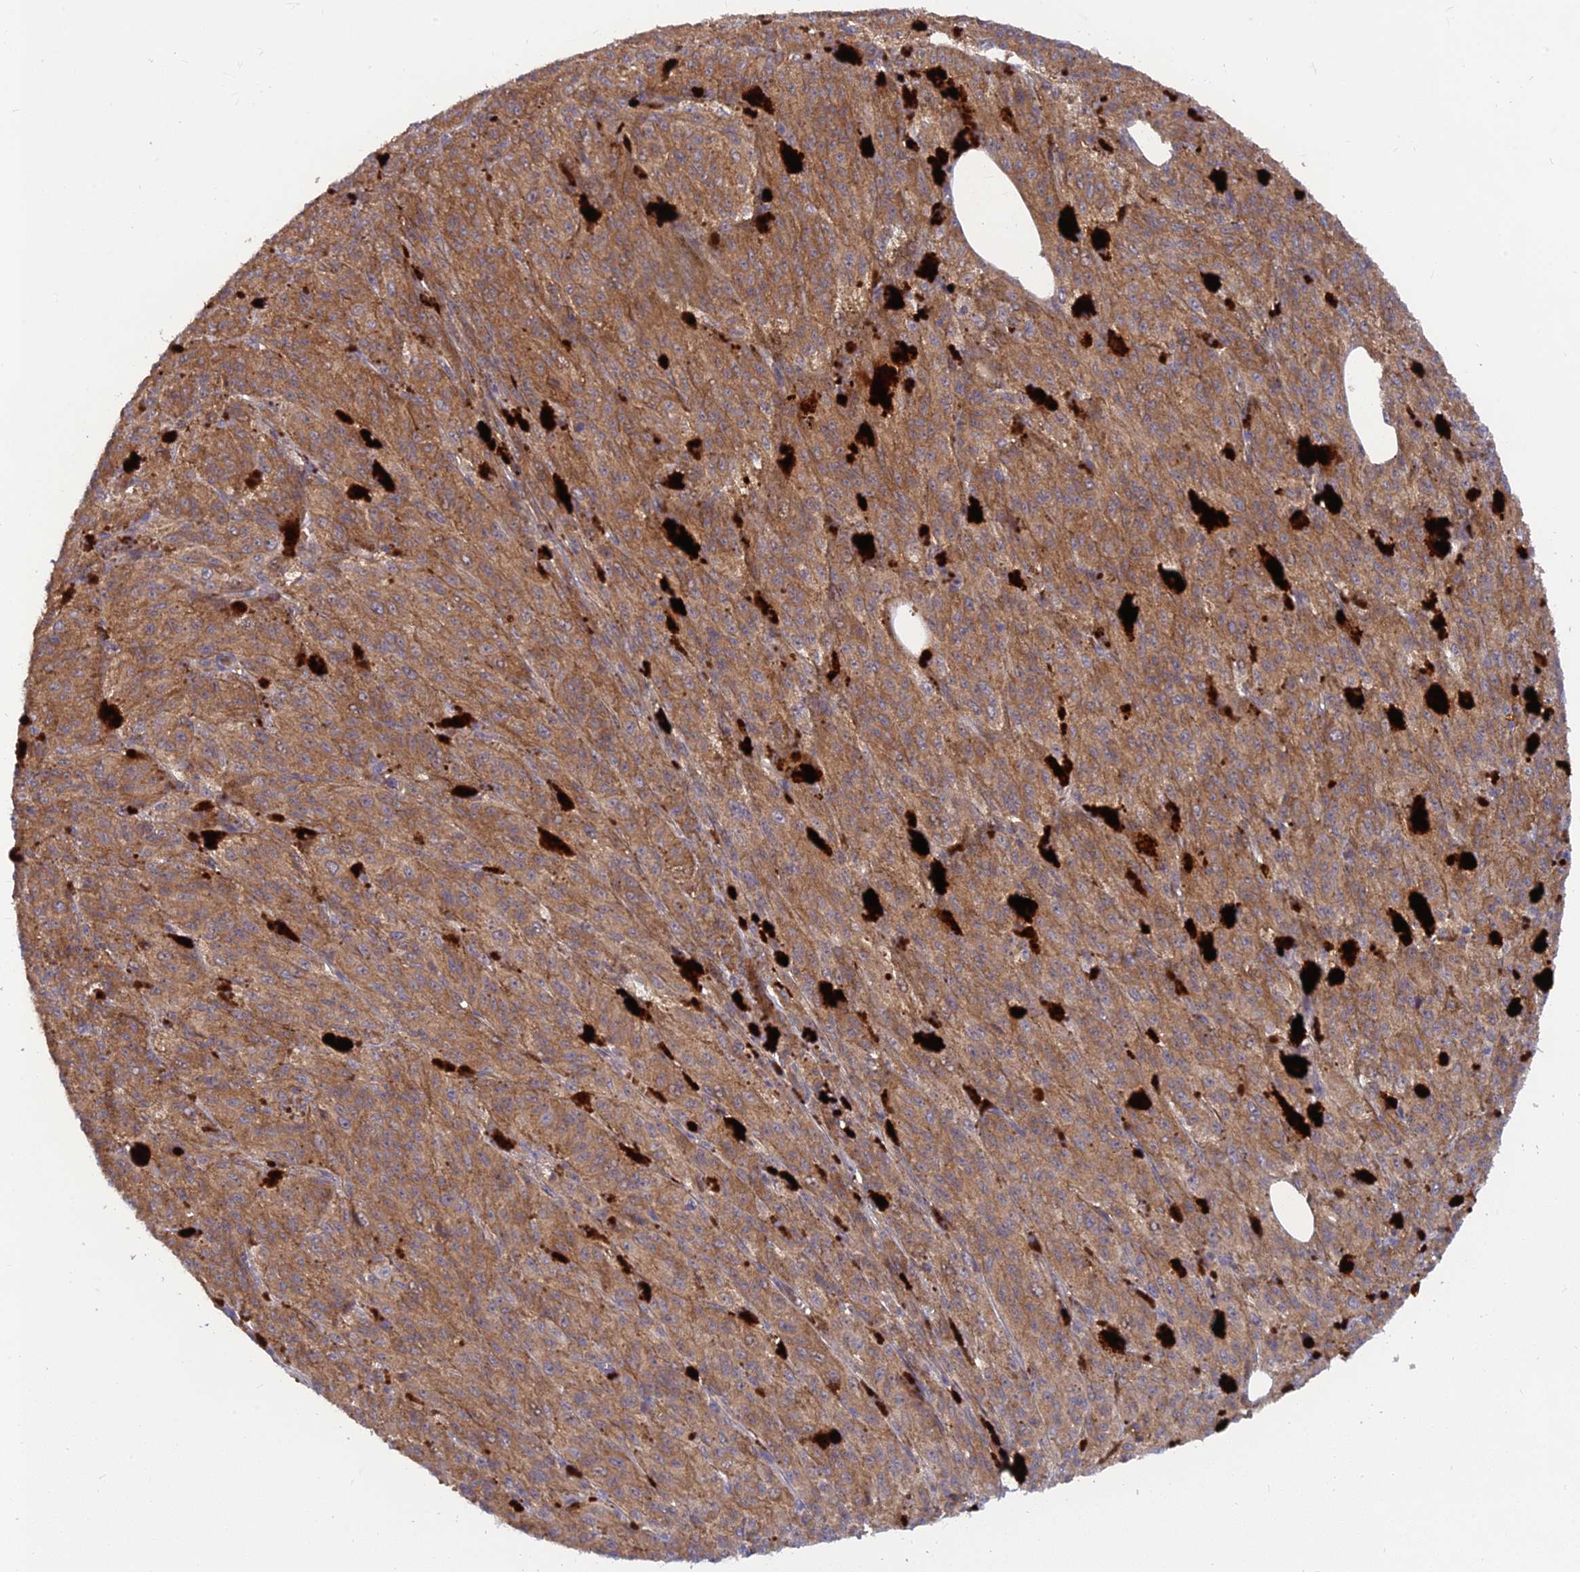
{"staining": {"intensity": "moderate", "quantity": ">75%", "location": "cytoplasmic/membranous"}, "tissue": "melanoma", "cell_type": "Tumor cells", "image_type": "cancer", "snomed": [{"axis": "morphology", "description": "Malignant melanoma, NOS"}, {"axis": "topography", "description": "Skin"}], "caption": "Immunohistochemical staining of human malignant melanoma exhibits medium levels of moderate cytoplasmic/membranous protein staining in about >75% of tumor cells.", "gene": "FAM151B", "patient": {"sex": "female", "age": 52}}